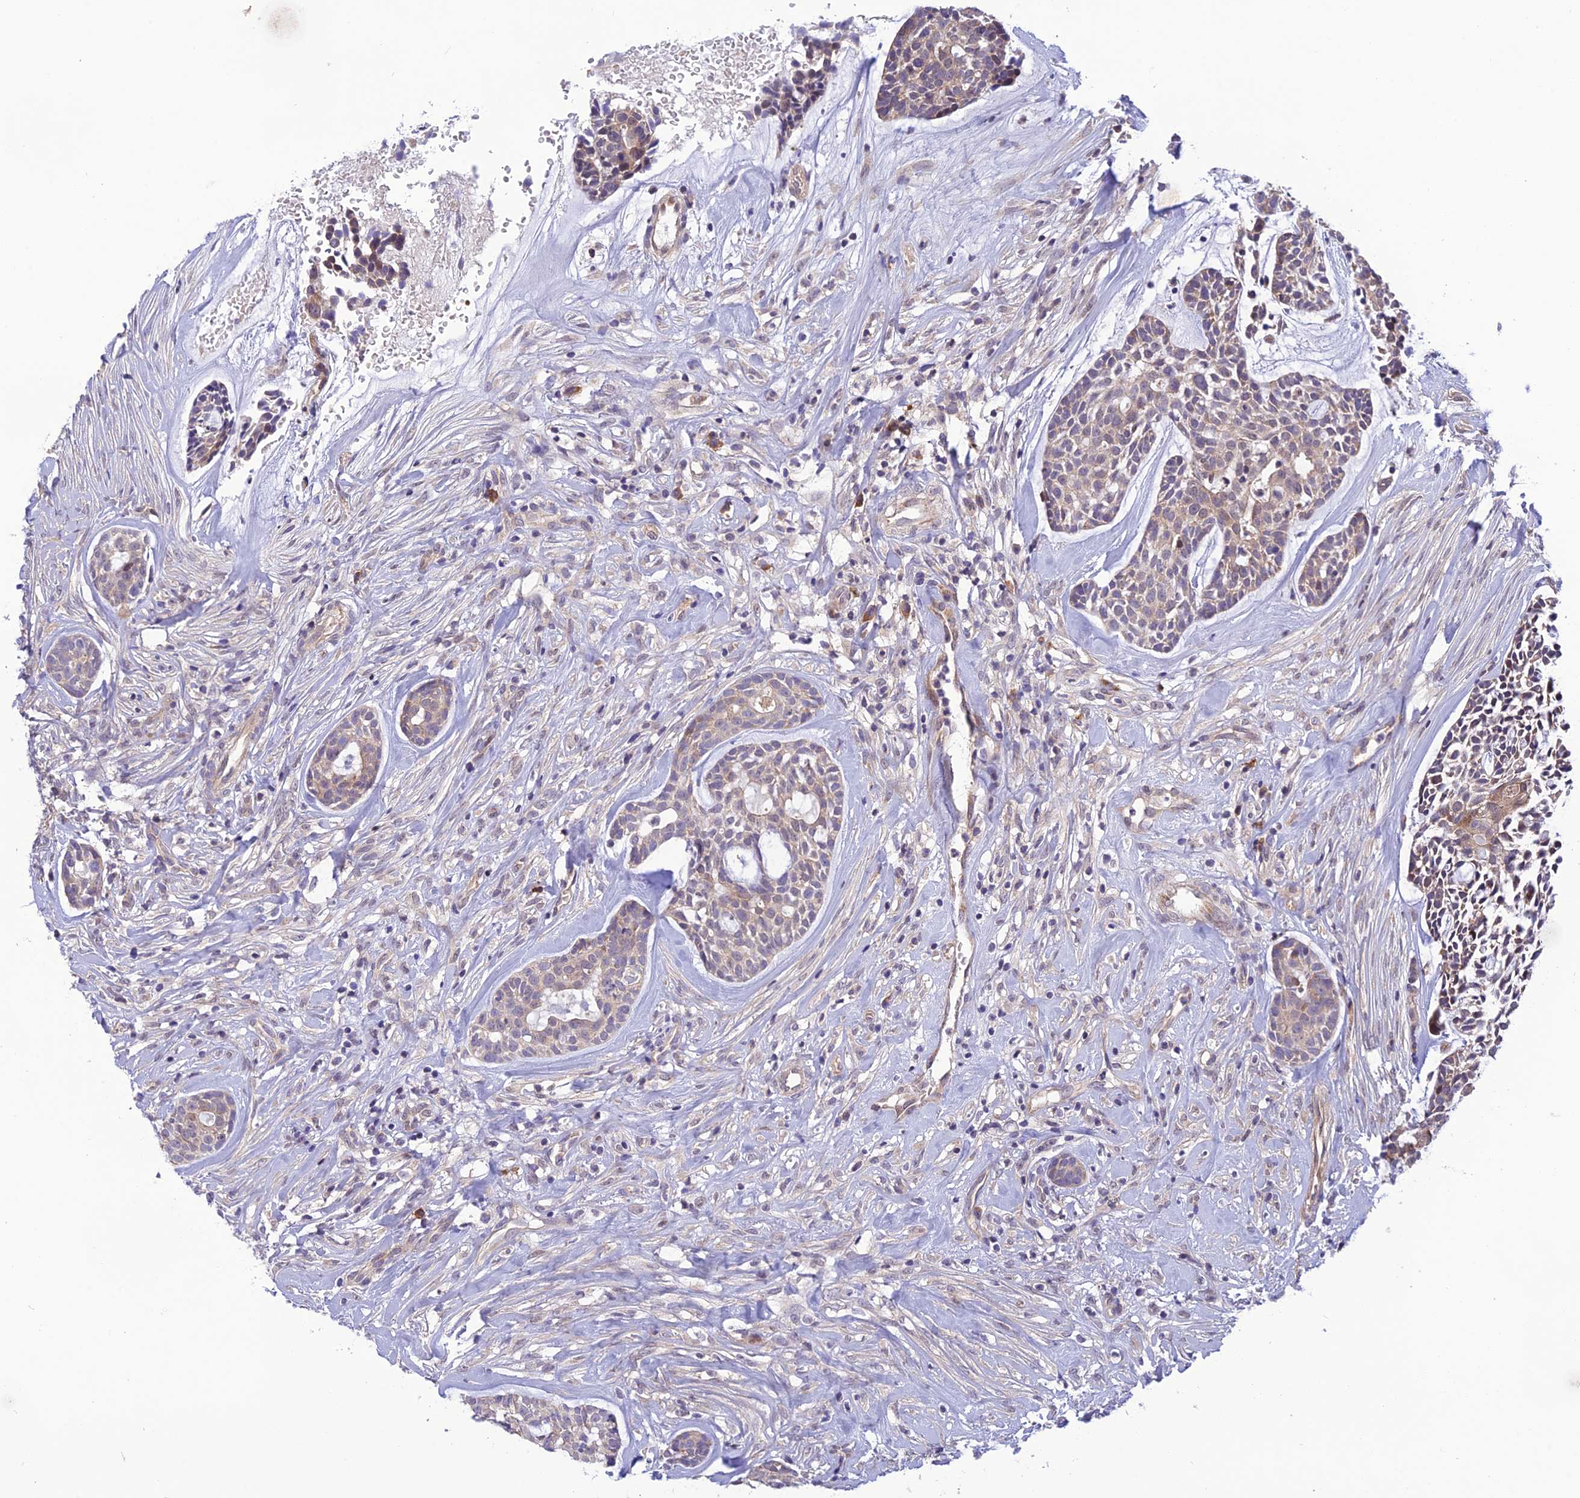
{"staining": {"intensity": "weak", "quantity": "<25%", "location": "cytoplasmic/membranous"}, "tissue": "head and neck cancer", "cell_type": "Tumor cells", "image_type": "cancer", "snomed": [{"axis": "morphology", "description": "Normal tissue, NOS"}, {"axis": "morphology", "description": "Adenocarcinoma, NOS"}, {"axis": "topography", "description": "Subcutis"}, {"axis": "topography", "description": "Nasopharynx"}, {"axis": "topography", "description": "Head-Neck"}], "caption": "DAB (3,3'-diaminobenzidine) immunohistochemical staining of human adenocarcinoma (head and neck) exhibits no significant expression in tumor cells. (Stains: DAB (3,3'-diaminobenzidine) IHC with hematoxylin counter stain, Microscopy: brightfield microscopy at high magnification).", "gene": "UROS", "patient": {"sex": "female", "age": 73}}